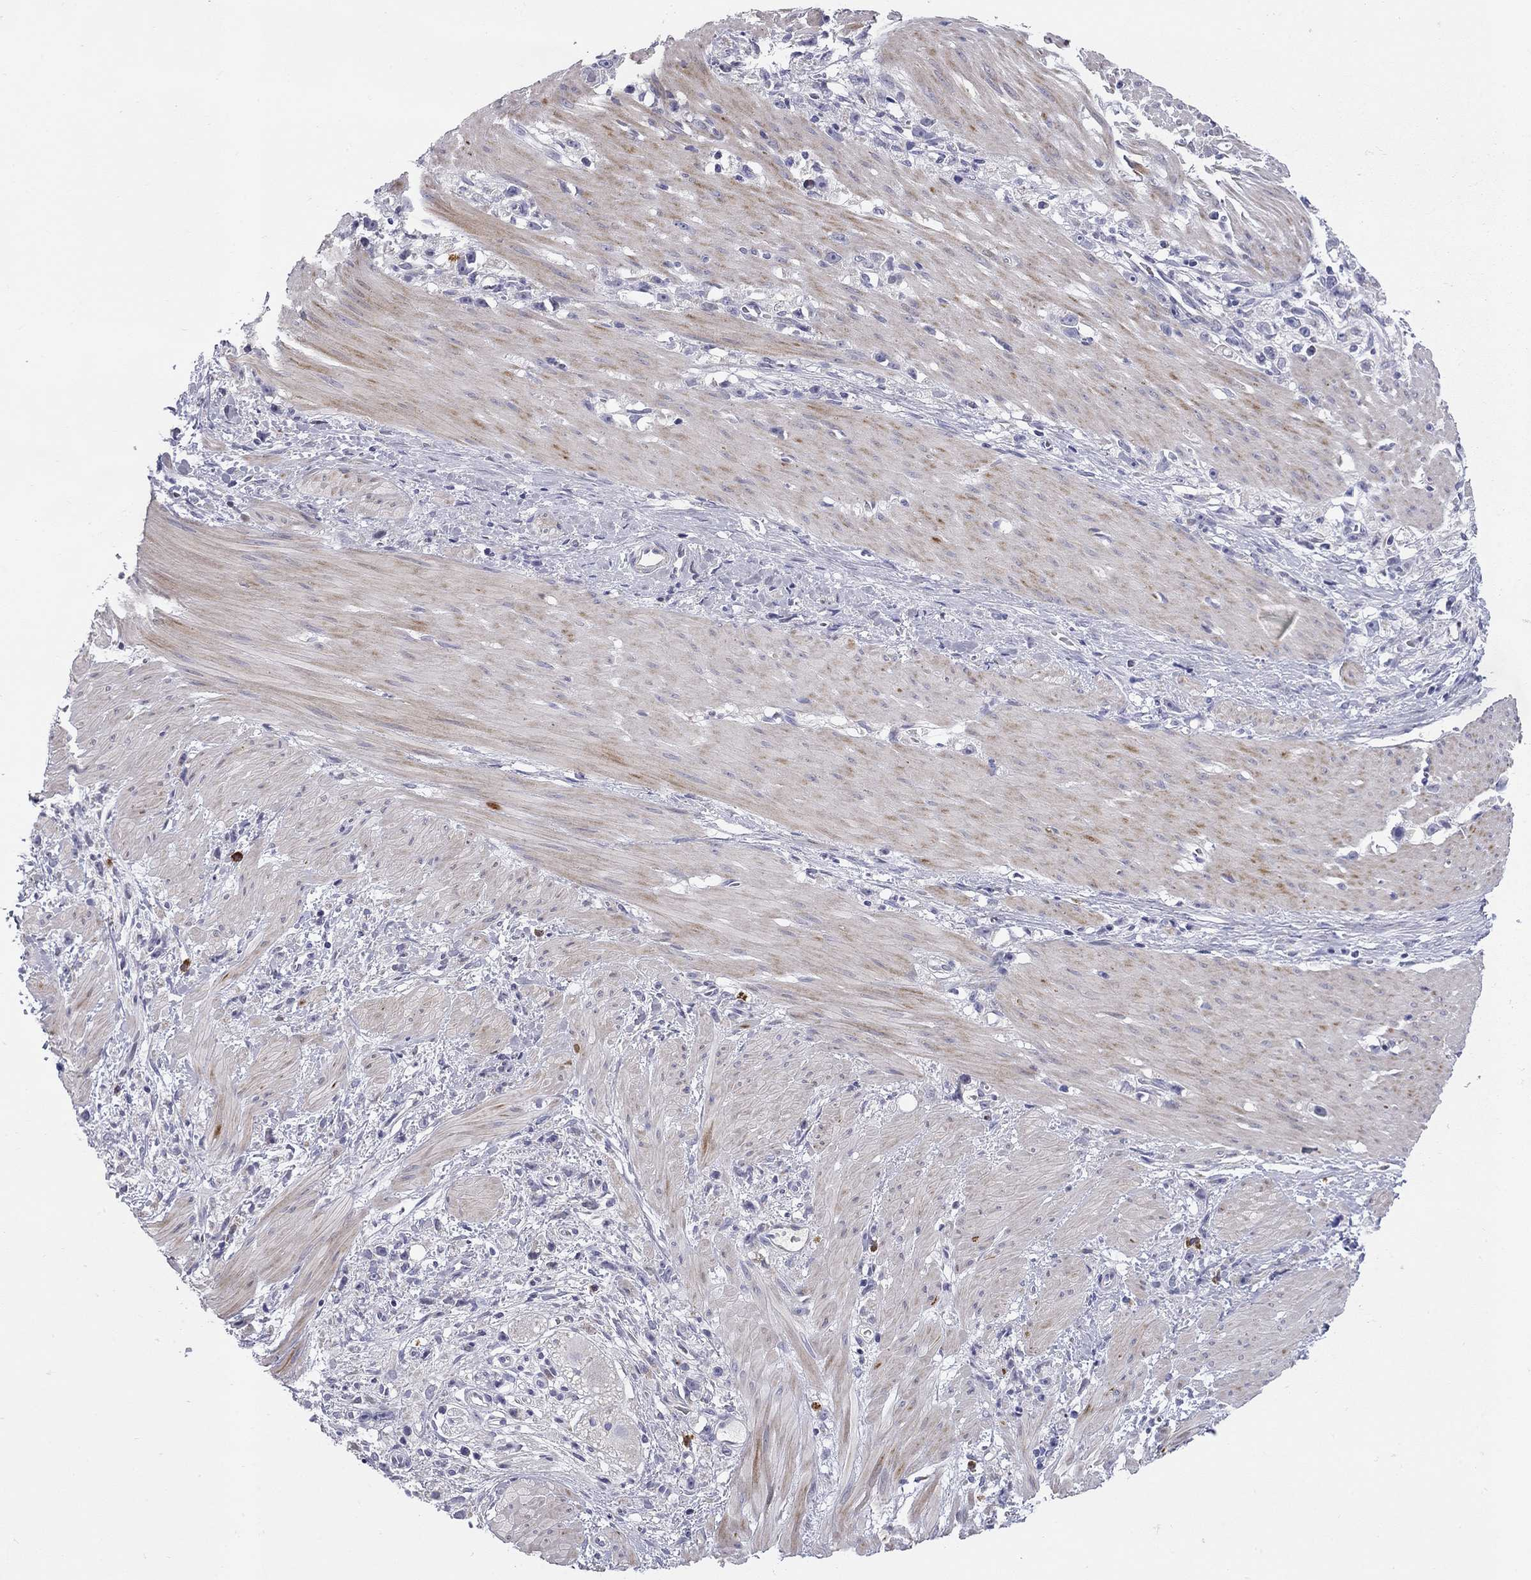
{"staining": {"intensity": "negative", "quantity": "none", "location": "none"}, "tissue": "stomach cancer", "cell_type": "Tumor cells", "image_type": "cancer", "snomed": [{"axis": "morphology", "description": "Adenocarcinoma, NOS"}, {"axis": "topography", "description": "Stomach"}], "caption": "The immunohistochemistry (IHC) image has no significant expression in tumor cells of adenocarcinoma (stomach) tissue.", "gene": "C8orf88", "patient": {"sex": "female", "age": 59}}